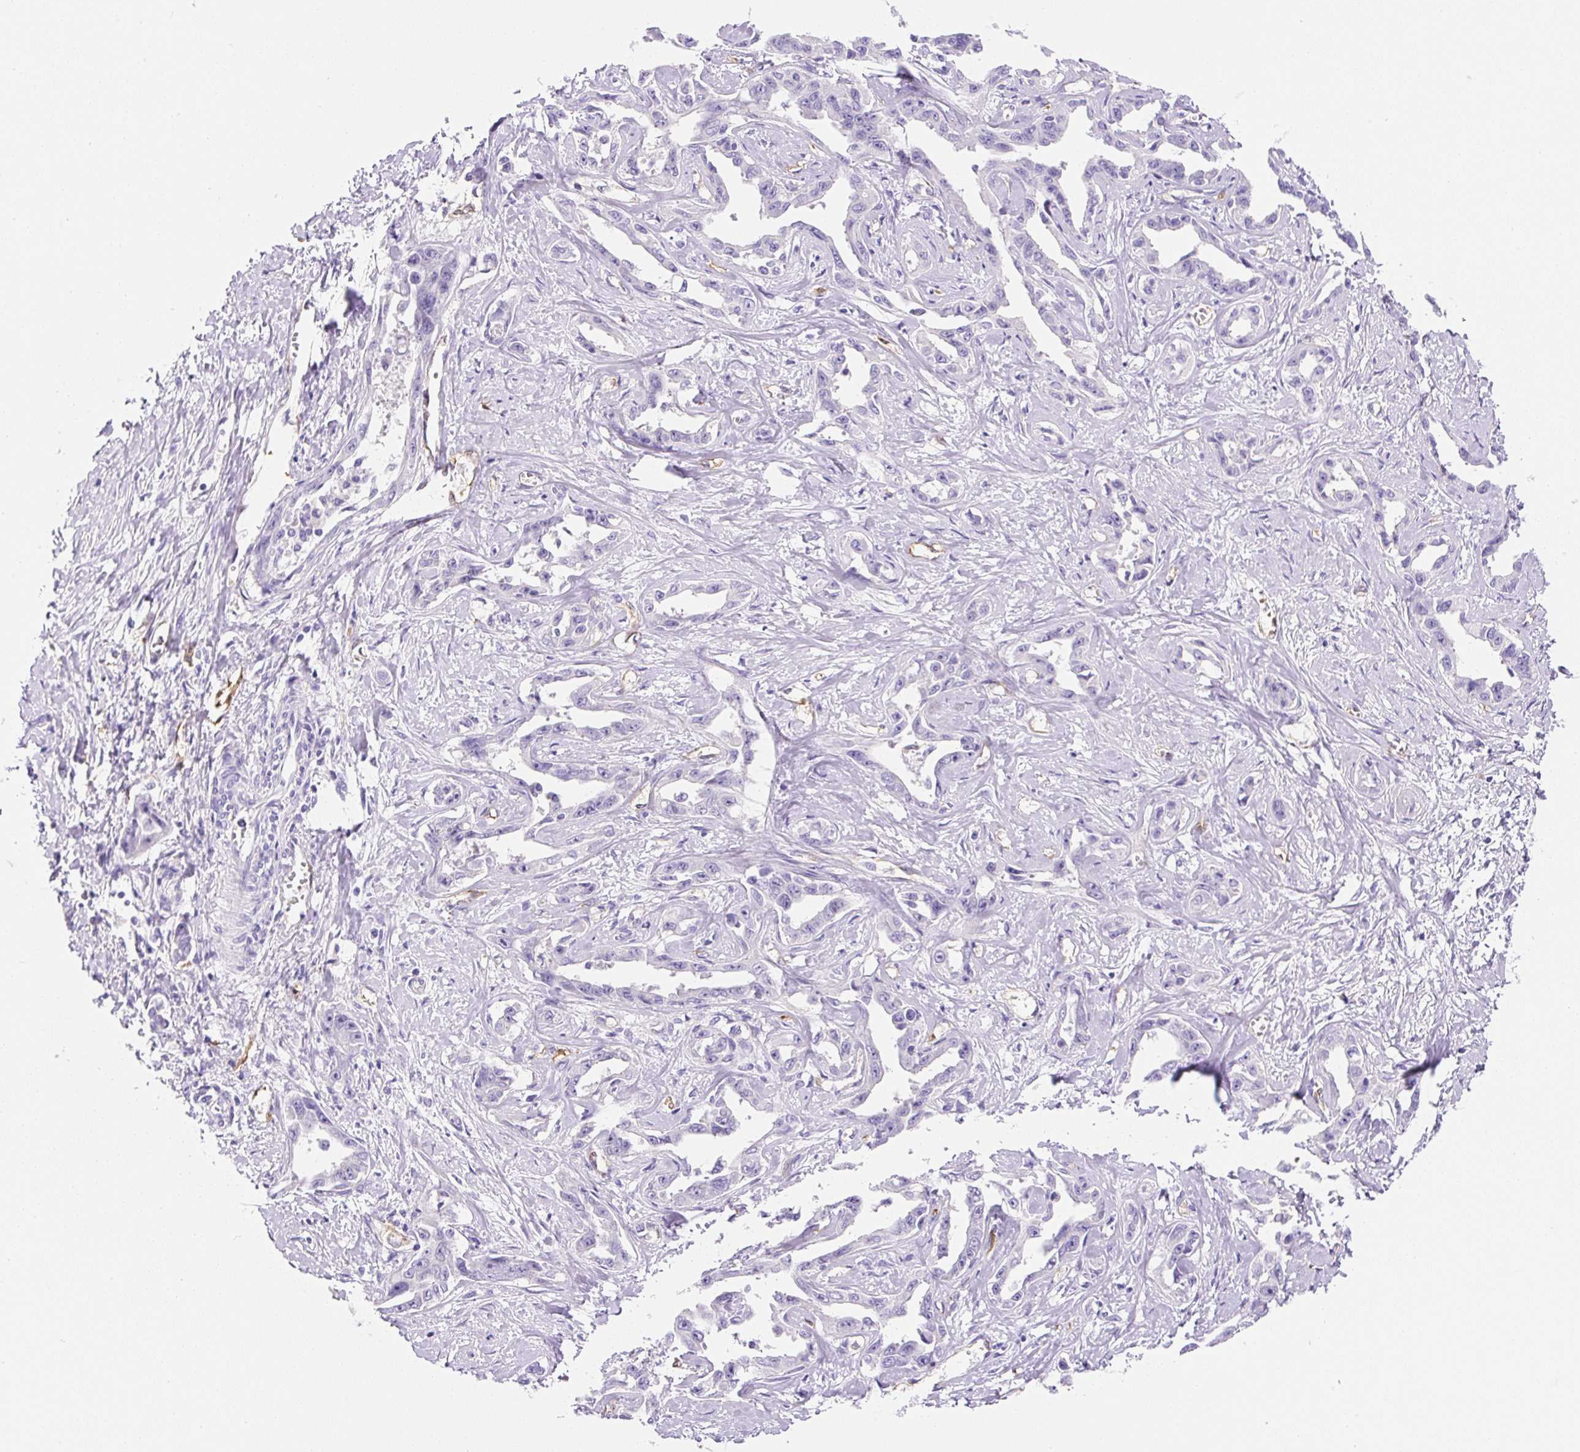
{"staining": {"intensity": "negative", "quantity": "none", "location": "none"}, "tissue": "liver cancer", "cell_type": "Tumor cells", "image_type": "cancer", "snomed": [{"axis": "morphology", "description": "Cholangiocarcinoma"}, {"axis": "topography", "description": "Liver"}], "caption": "A micrograph of human cholangiocarcinoma (liver) is negative for staining in tumor cells.", "gene": "ASB4", "patient": {"sex": "male", "age": 59}}